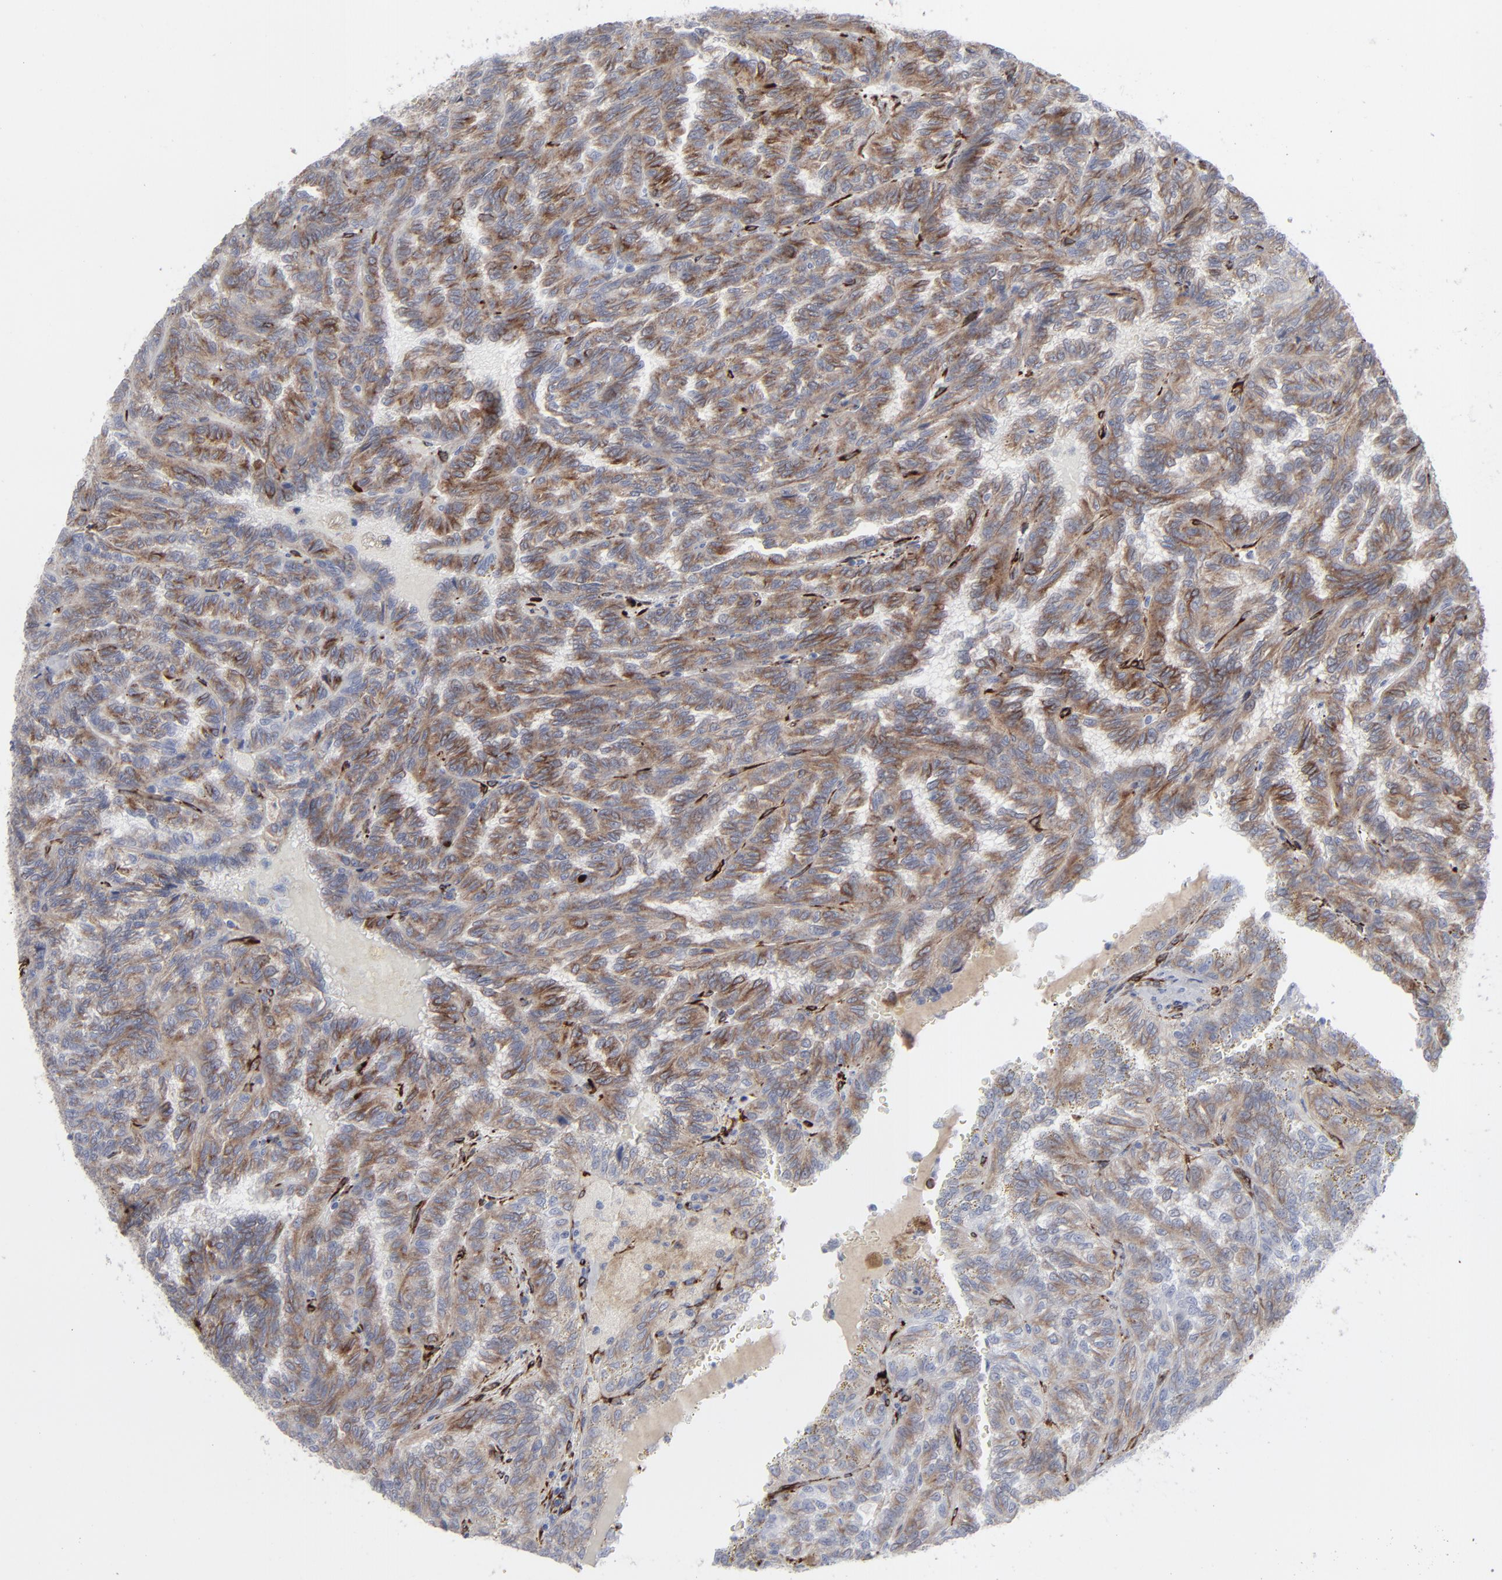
{"staining": {"intensity": "moderate", "quantity": ">75%", "location": "cytoplasmic/membranous"}, "tissue": "renal cancer", "cell_type": "Tumor cells", "image_type": "cancer", "snomed": [{"axis": "morphology", "description": "Inflammation, NOS"}, {"axis": "morphology", "description": "Adenocarcinoma, NOS"}, {"axis": "topography", "description": "Kidney"}], "caption": "Renal cancer was stained to show a protein in brown. There is medium levels of moderate cytoplasmic/membranous expression in about >75% of tumor cells.", "gene": "SPARC", "patient": {"sex": "male", "age": 68}}